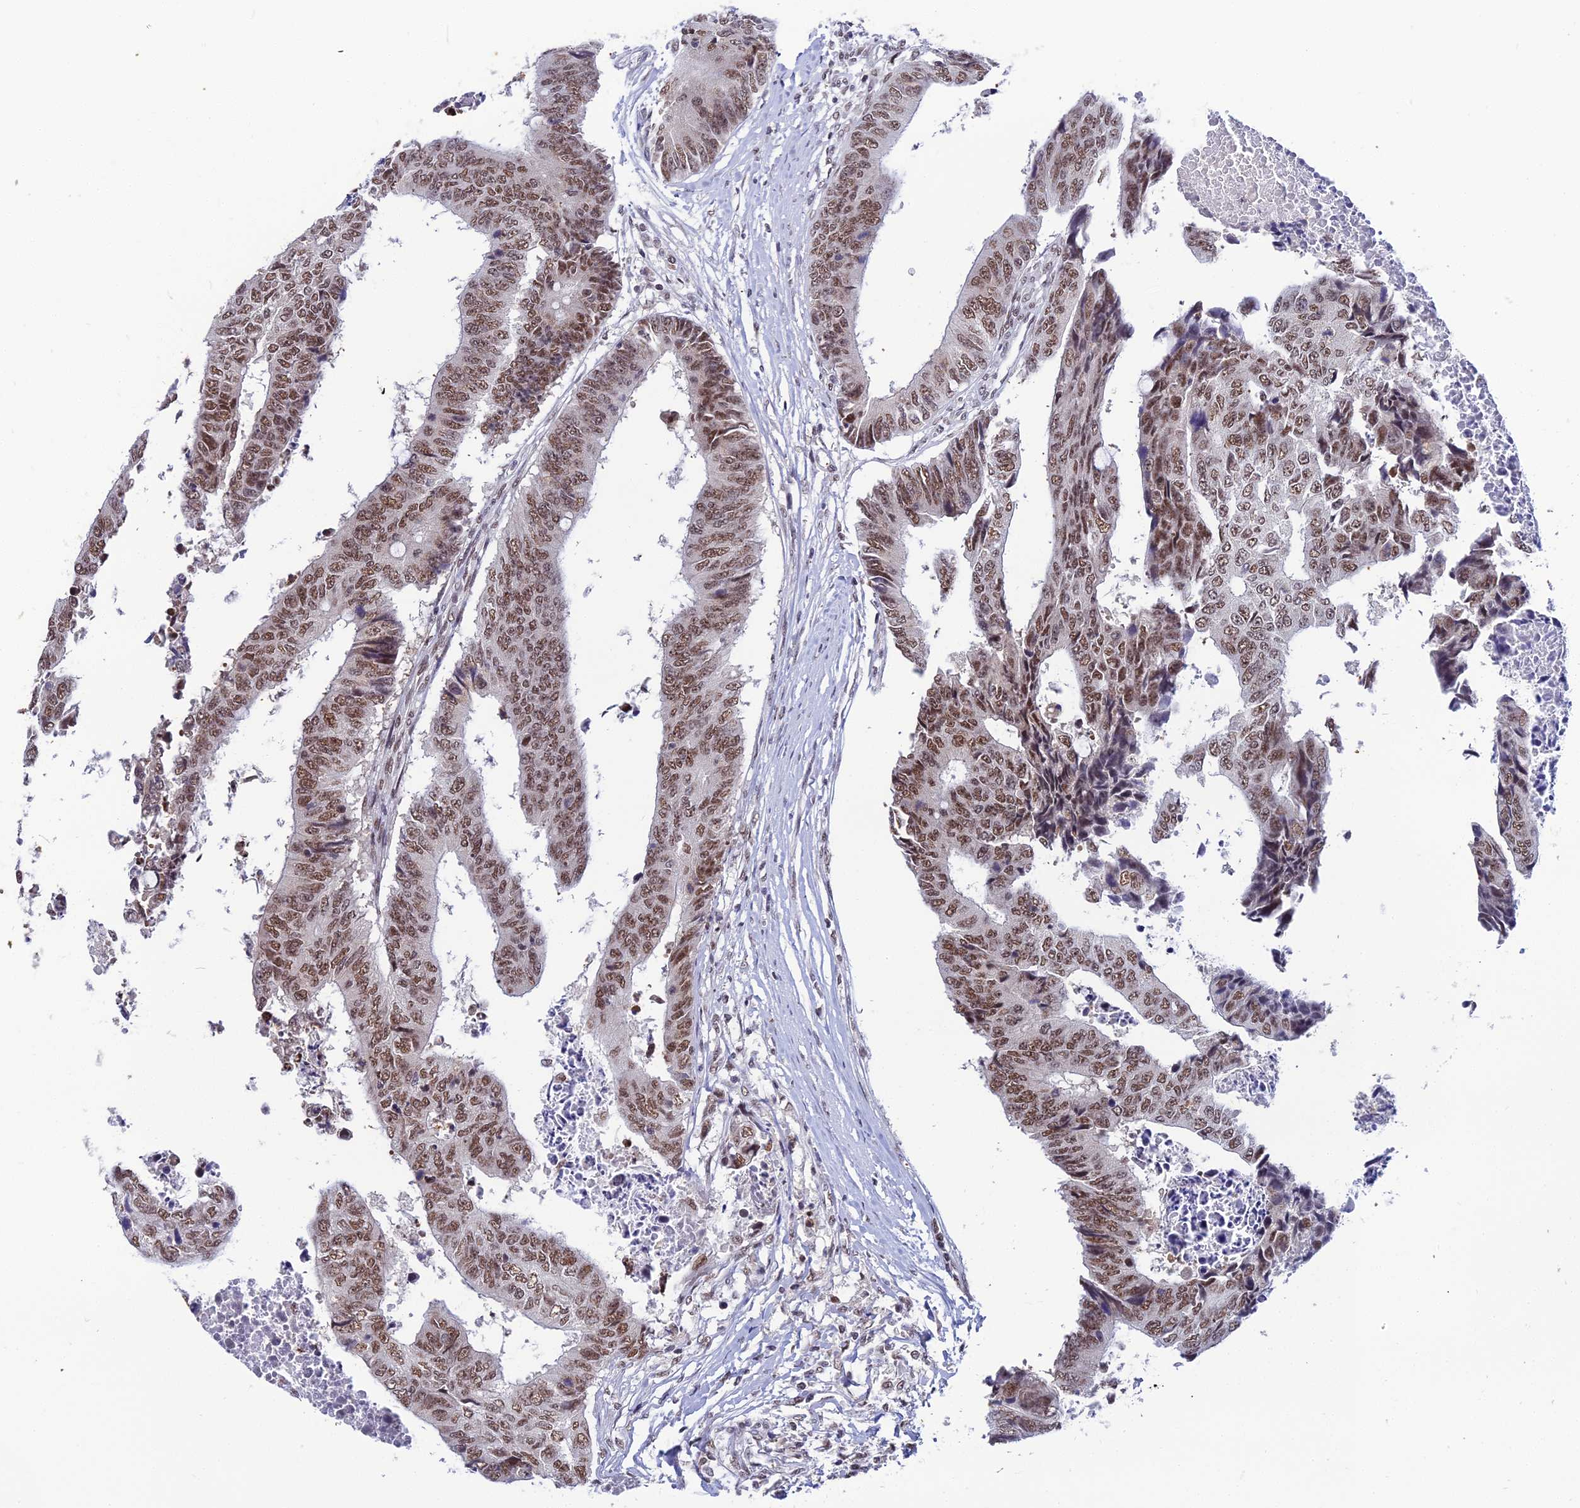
{"staining": {"intensity": "moderate", "quantity": ">75%", "location": "nuclear"}, "tissue": "colorectal cancer", "cell_type": "Tumor cells", "image_type": "cancer", "snomed": [{"axis": "morphology", "description": "Adenocarcinoma, NOS"}, {"axis": "topography", "description": "Rectum"}], "caption": "Colorectal cancer tissue shows moderate nuclear staining in approximately >75% of tumor cells, visualized by immunohistochemistry.", "gene": "EXOSC3", "patient": {"sex": "male", "age": 84}}